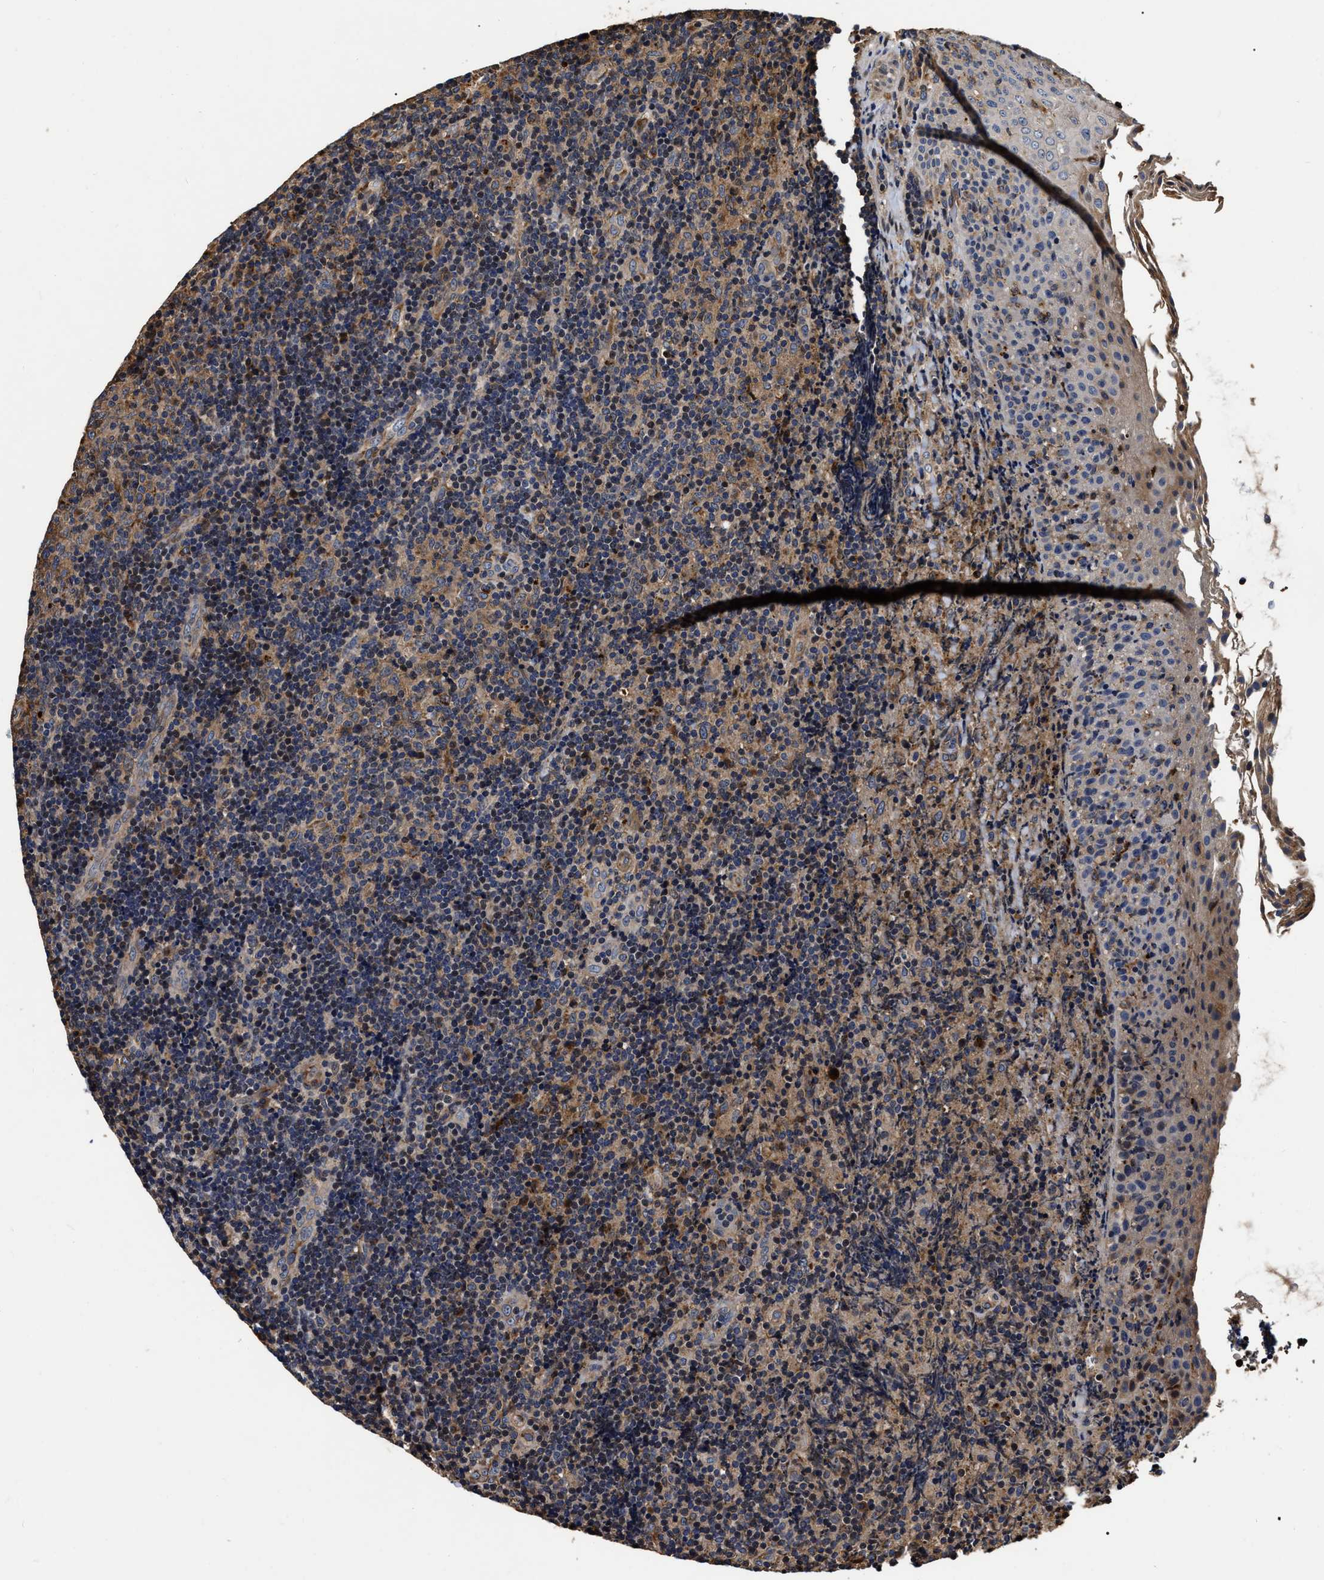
{"staining": {"intensity": "moderate", "quantity": "25%-75%", "location": "cytoplasmic/membranous"}, "tissue": "lymphoma", "cell_type": "Tumor cells", "image_type": "cancer", "snomed": [{"axis": "morphology", "description": "Malignant lymphoma, non-Hodgkin's type, High grade"}, {"axis": "topography", "description": "Tonsil"}], "caption": "High-grade malignant lymphoma, non-Hodgkin's type stained for a protein (brown) shows moderate cytoplasmic/membranous positive staining in about 25%-75% of tumor cells.", "gene": "ABCG8", "patient": {"sex": "female", "age": 36}}